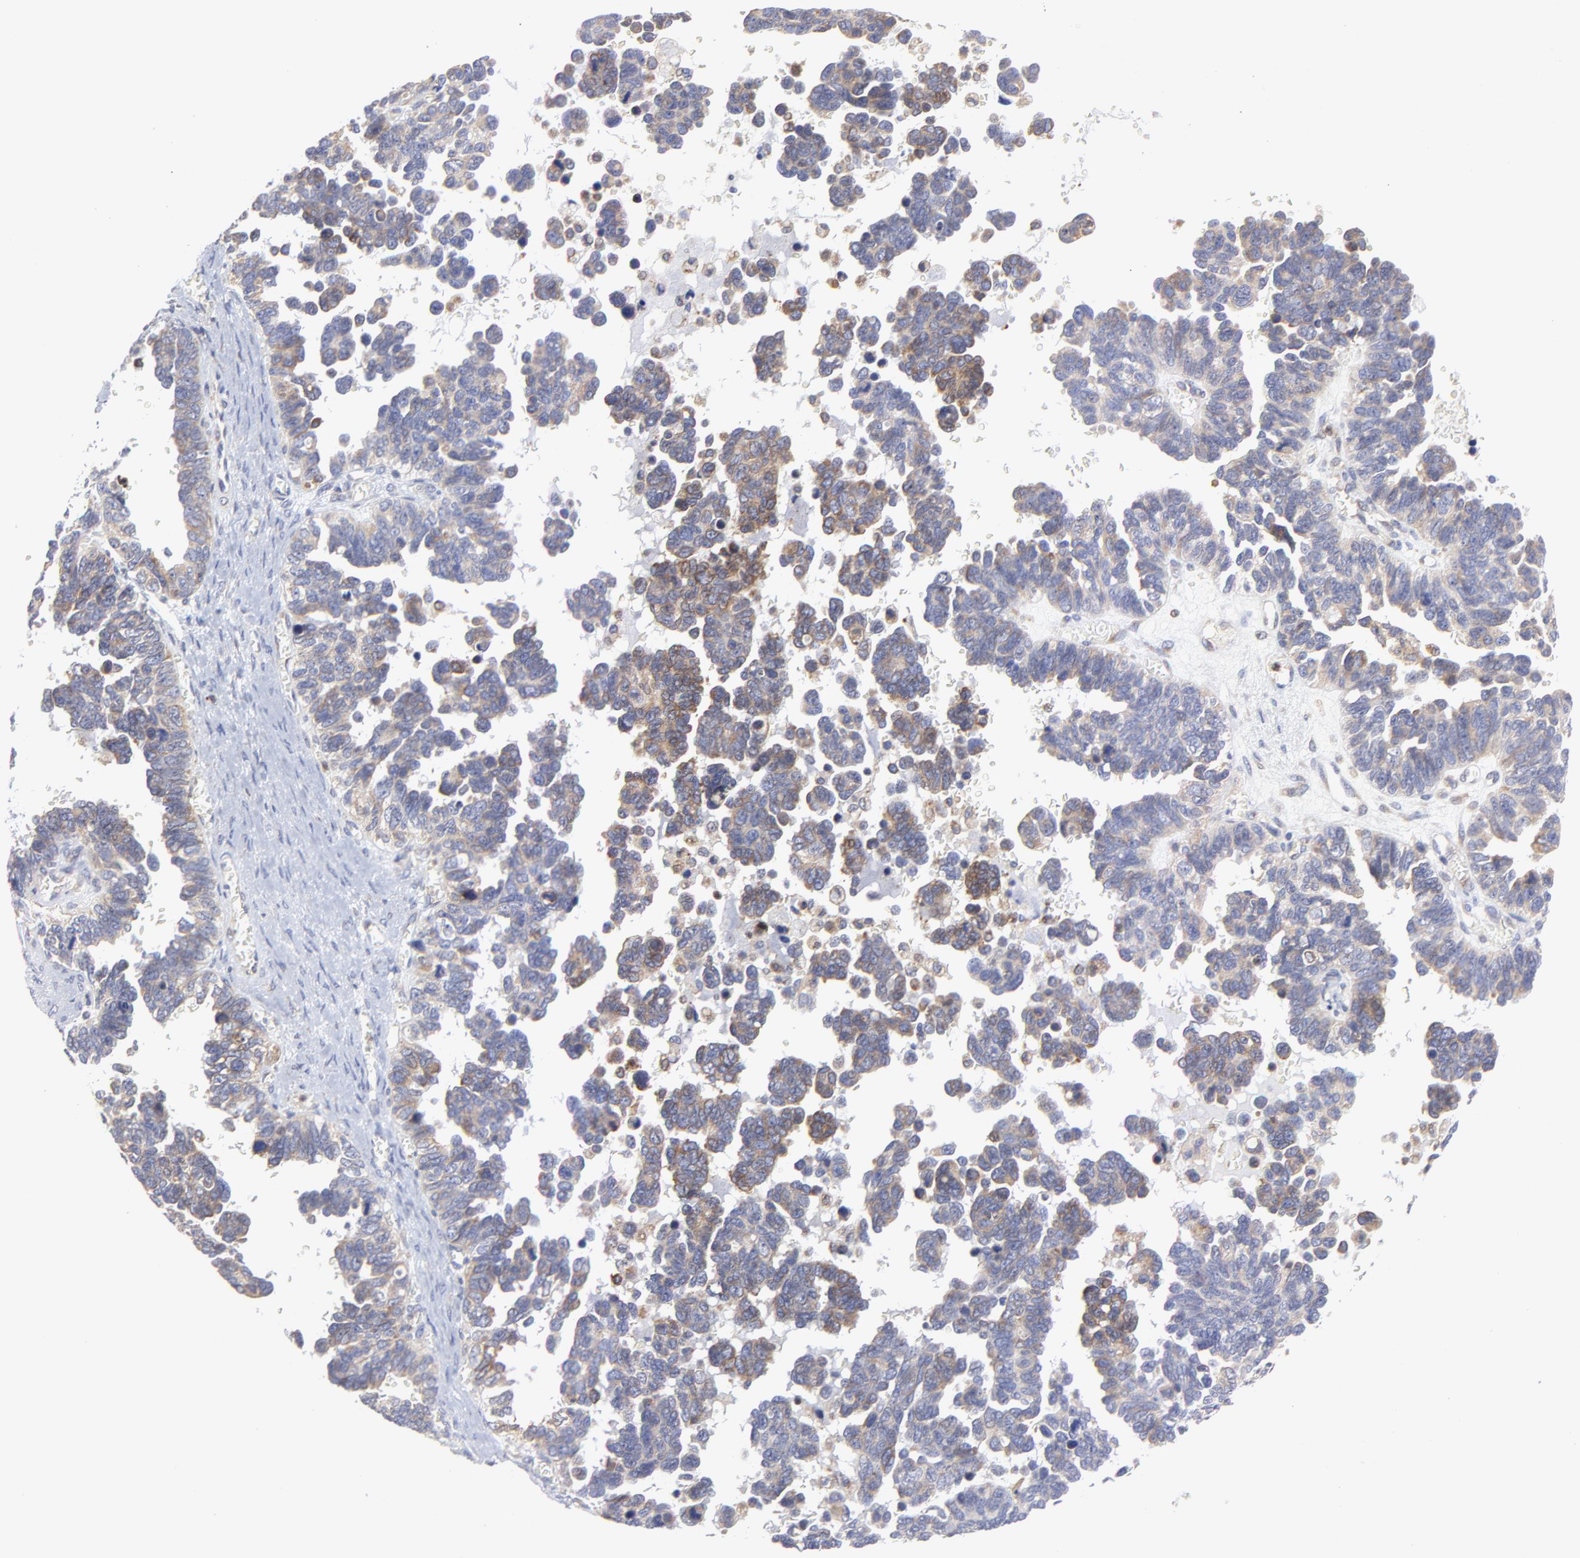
{"staining": {"intensity": "moderate", "quantity": ">75%", "location": "cytoplasmic/membranous"}, "tissue": "ovarian cancer", "cell_type": "Tumor cells", "image_type": "cancer", "snomed": [{"axis": "morphology", "description": "Cystadenocarcinoma, serous, NOS"}, {"axis": "topography", "description": "Ovary"}], "caption": "IHC (DAB (3,3'-diaminobenzidine)) staining of ovarian cancer shows moderate cytoplasmic/membranous protein staining in about >75% of tumor cells. The protein of interest is shown in brown color, while the nuclei are stained blue.", "gene": "MOSPD2", "patient": {"sex": "female", "age": 69}}